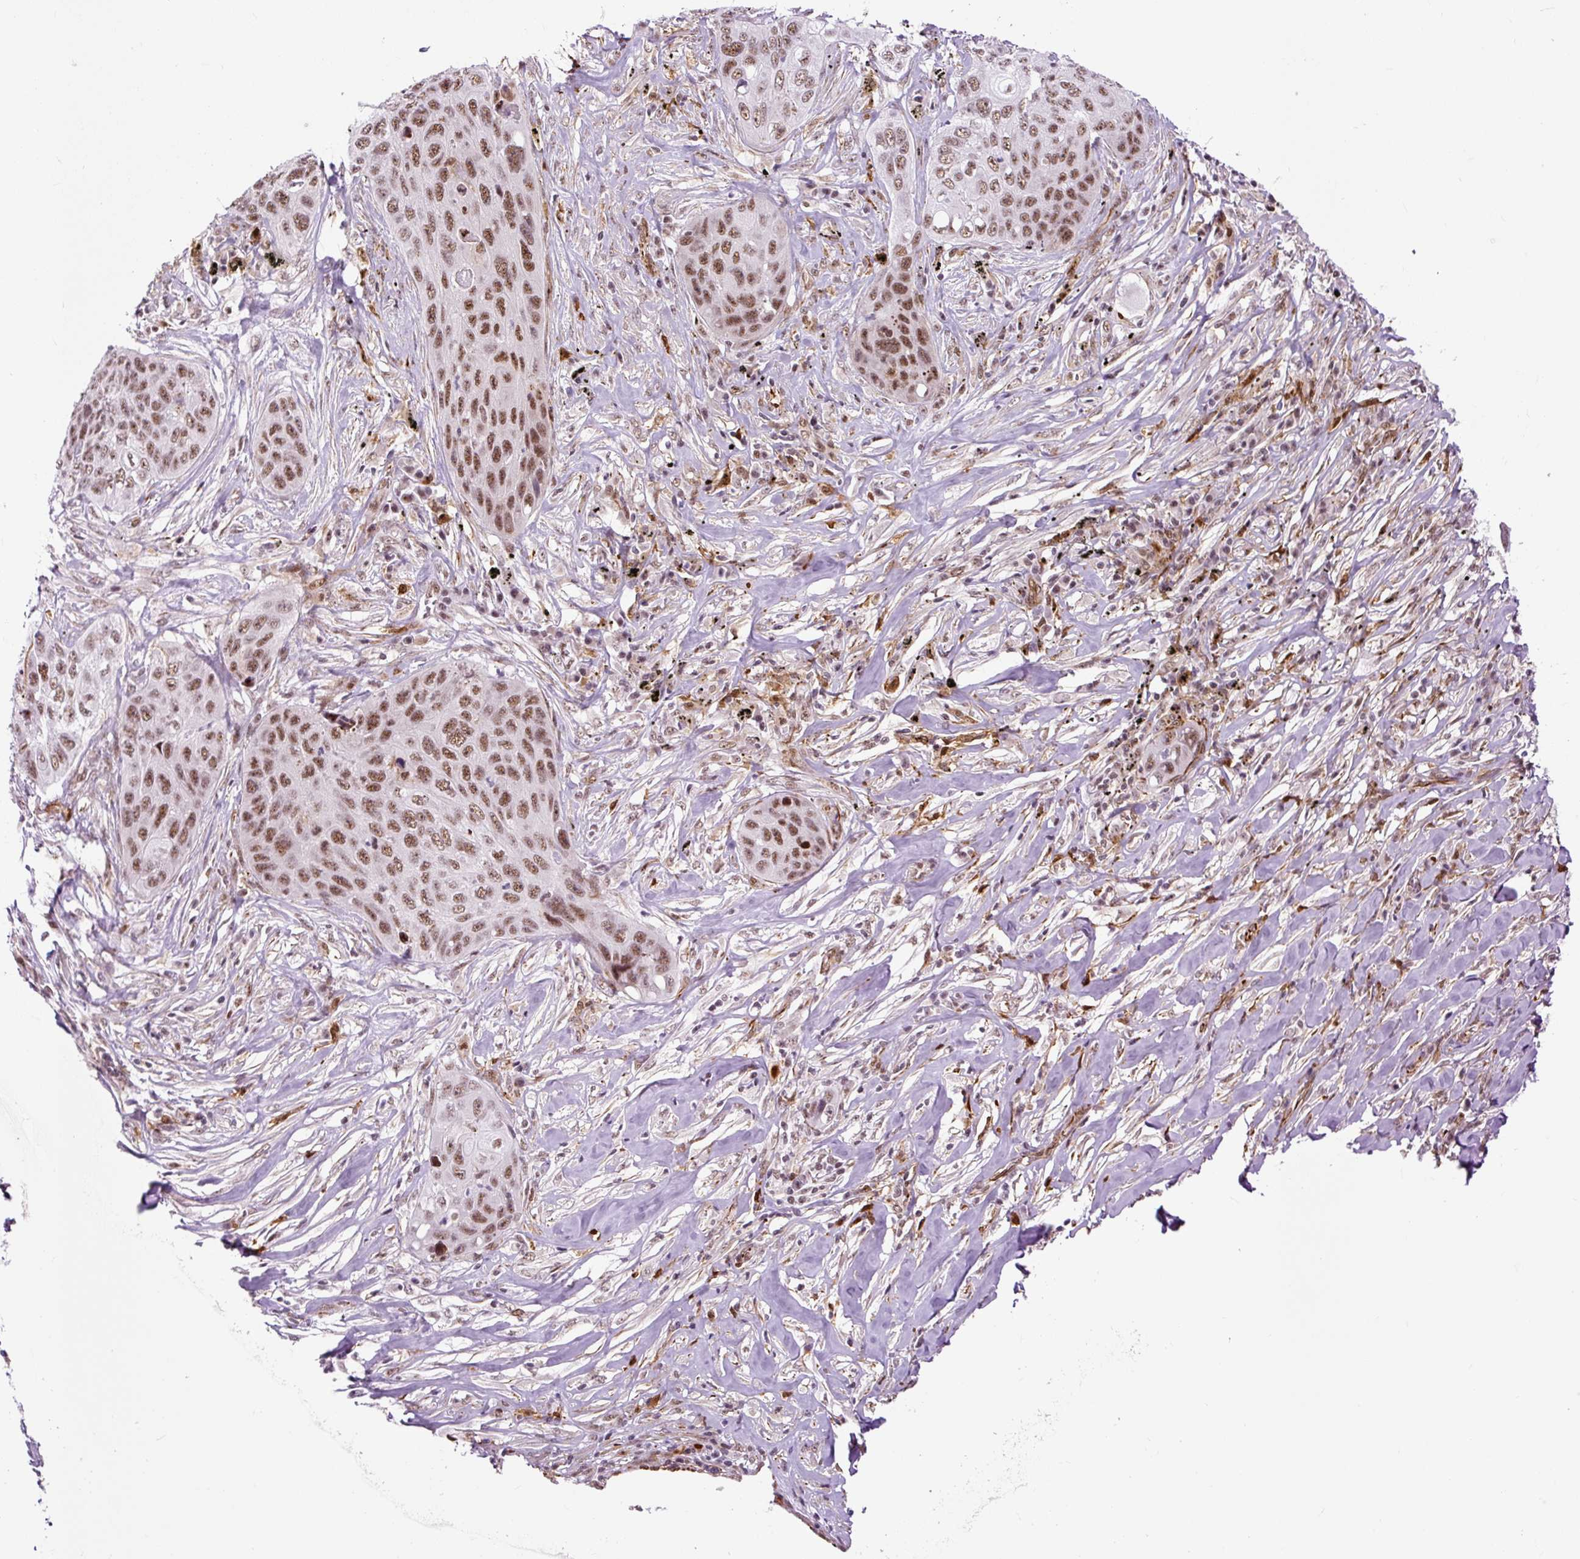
{"staining": {"intensity": "moderate", "quantity": ">75%", "location": "nuclear"}, "tissue": "lung cancer", "cell_type": "Tumor cells", "image_type": "cancer", "snomed": [{"axis": "morphology", "description": "Squamous cell carcinoma, NOS"}, {"axis": "topography", "description": "Lung"}], "caption": "About >75% of tumor cells in human lung cancer show moderate nuclear protein positivity as visualized by brown immunohistochemical staining.", "gene": "LUC7L2", "patient": {"sex": "female", "age": 63}}